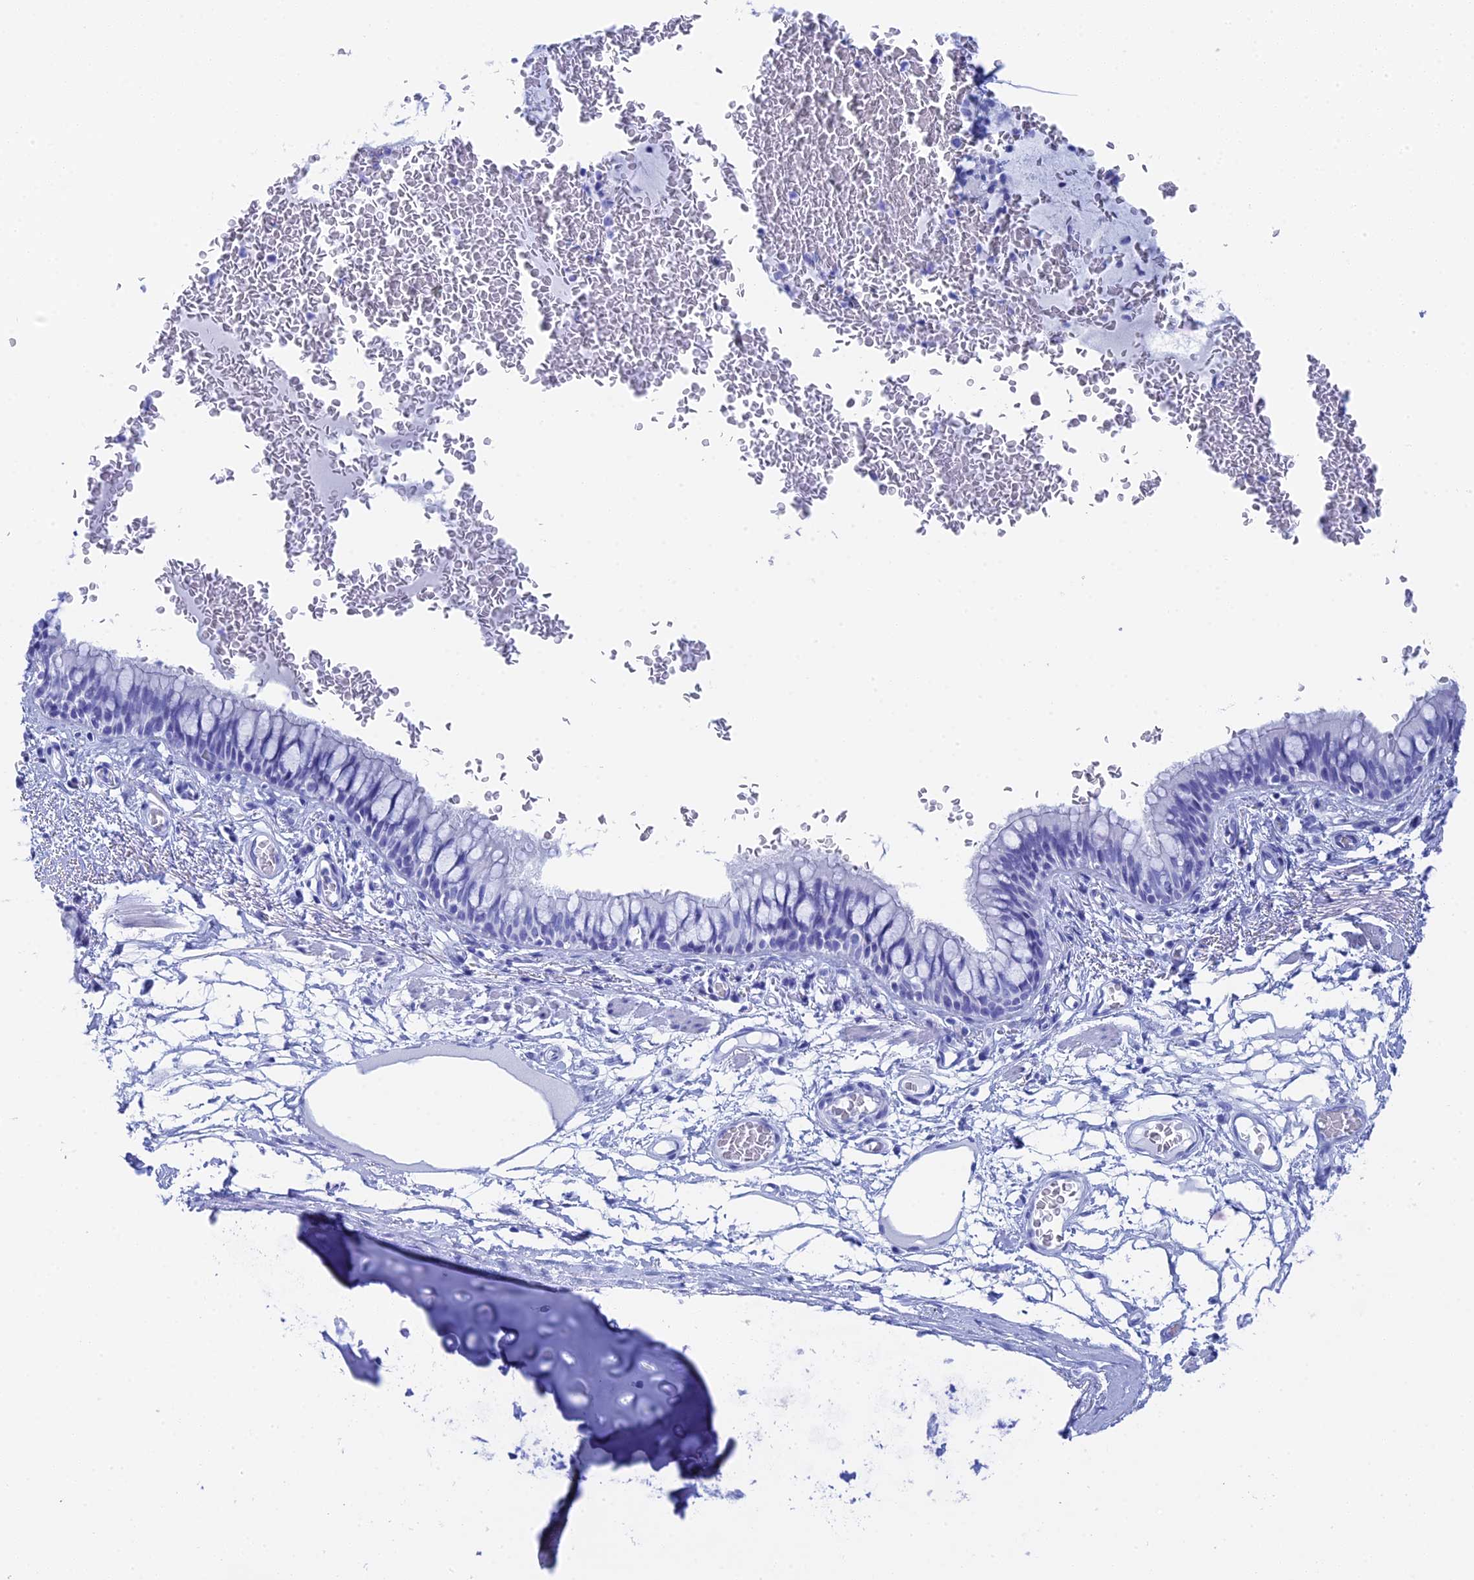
{"staining": {"intensity": "negative", "quantity": "none", "location": "none"}, "tissue": "bronchus", "cell_type": "Respiratory epithelial cells", "image_type": "normal", "snomed": [{"axis": "morphology", "description": "Normal tissue, NOS"}, {"axis": "topography", "description": "Cartilage tissue"}, {"axis": "topography", "description": "Bronchus"}], "caption": "IHC photomicrograph of benign bronchus: human bronchus stained with DAB (3,3'-diaminobenzidine) reveals no significant protein expression in respiratory epithelial cells.", "gene": "TEX101", "patient": {"sex": "female", "age": 36}}